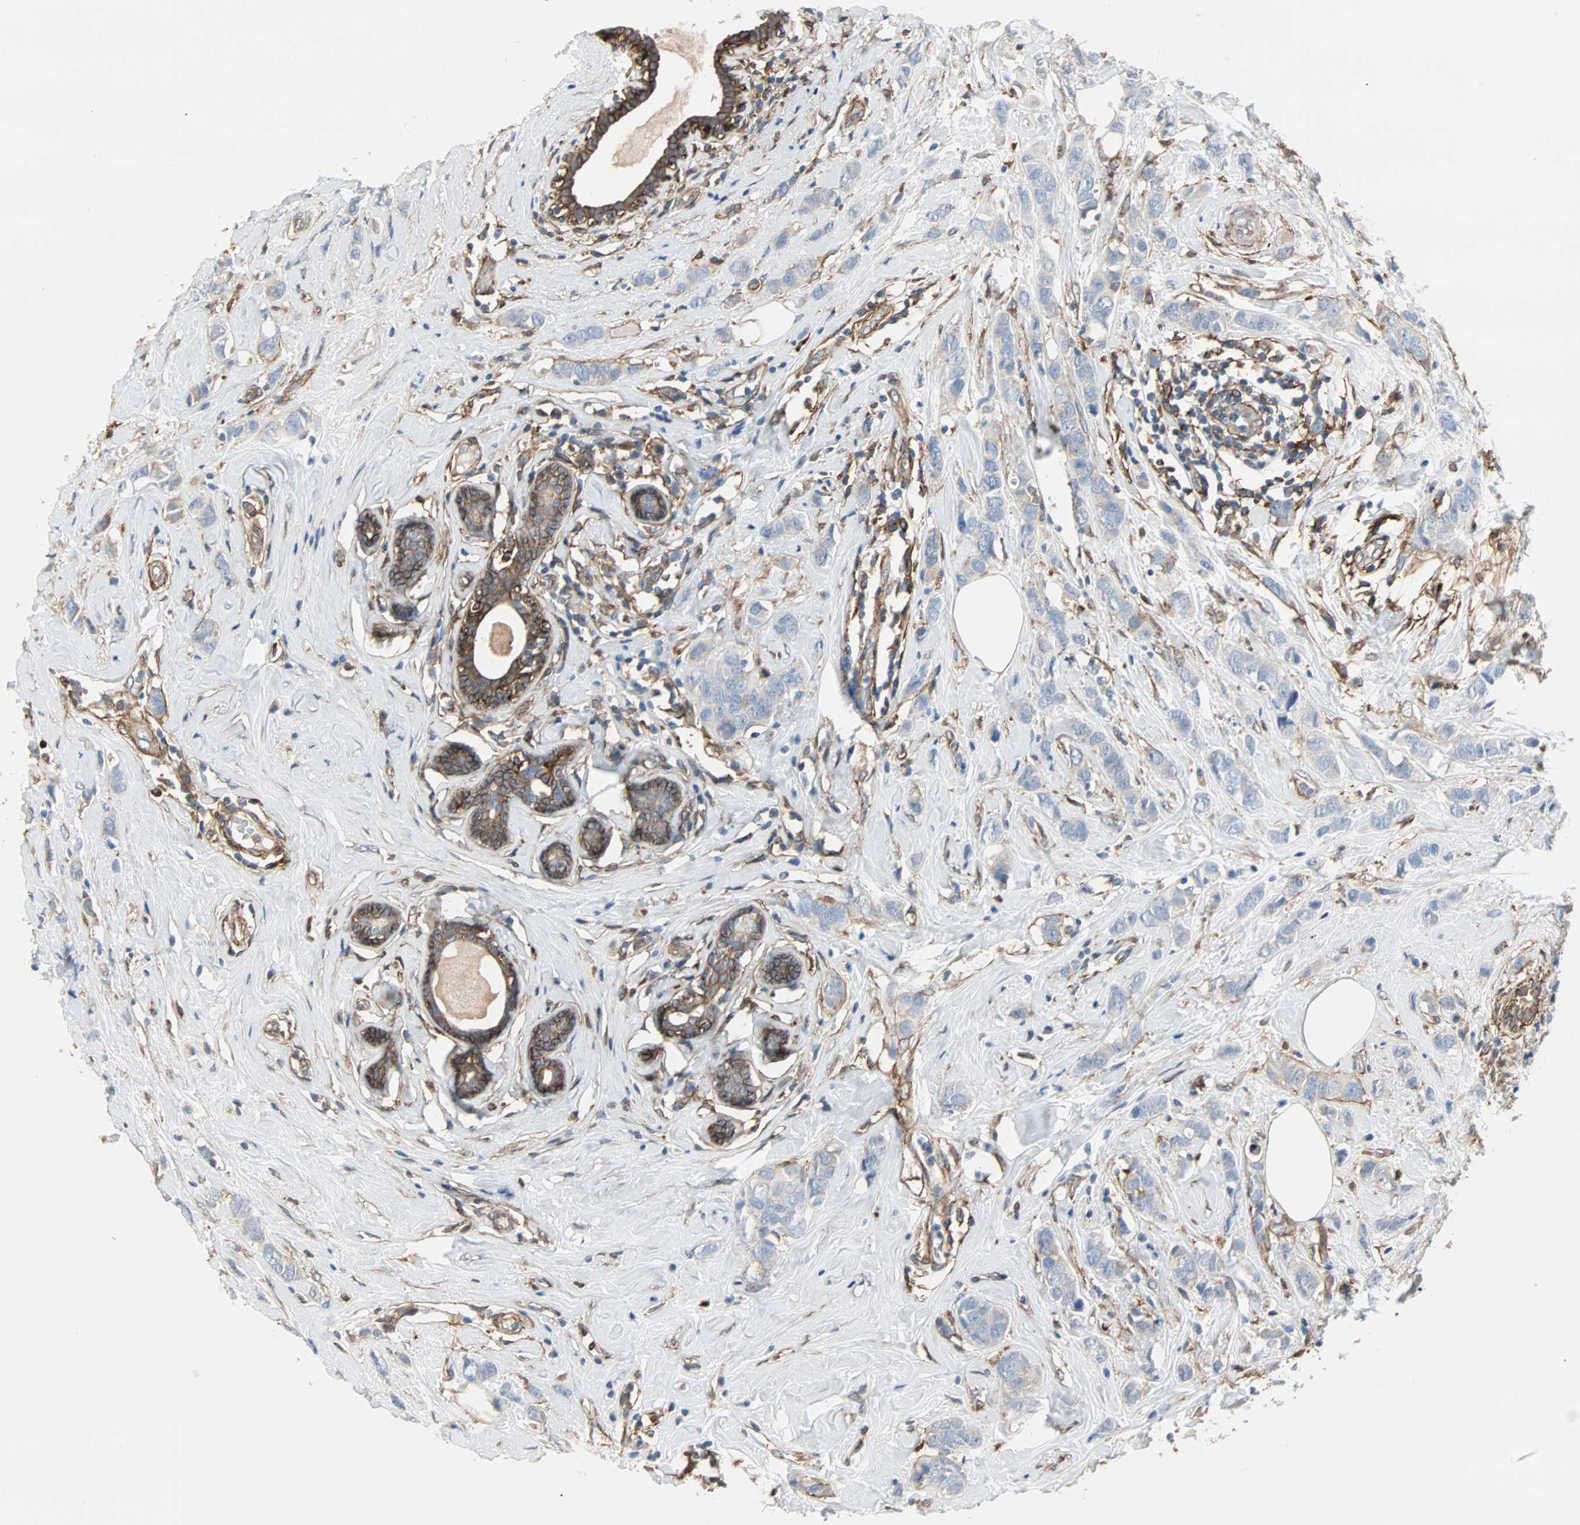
{"staining": {"intensity": "weak", "quantity": ">75%", "location": "cytoplasmic/membranous"}, "tissue": "breast cancer", "cell_type": "Tumor cells", "image_type": "cancer", "snomed": [{"axis": "morphology", "description": "Normal tissue, NOS"}, {"axis": "morphology", "description": "Duct carcinoma"}, {"axis": "topography", "description": "Breast"}], "caption": "The micrograph demonstrates staining of breast cancer, revealing weak cytoplasmic/membranous protein expression (brown color) within tumor cells. The protein of interest is stained brown, and the nuclei are stained in blue (DAB IHC with brightfield microscopy, high magnification).", "gene": "EPB41L2", "patient": {"sex": "female", "age": 50}}